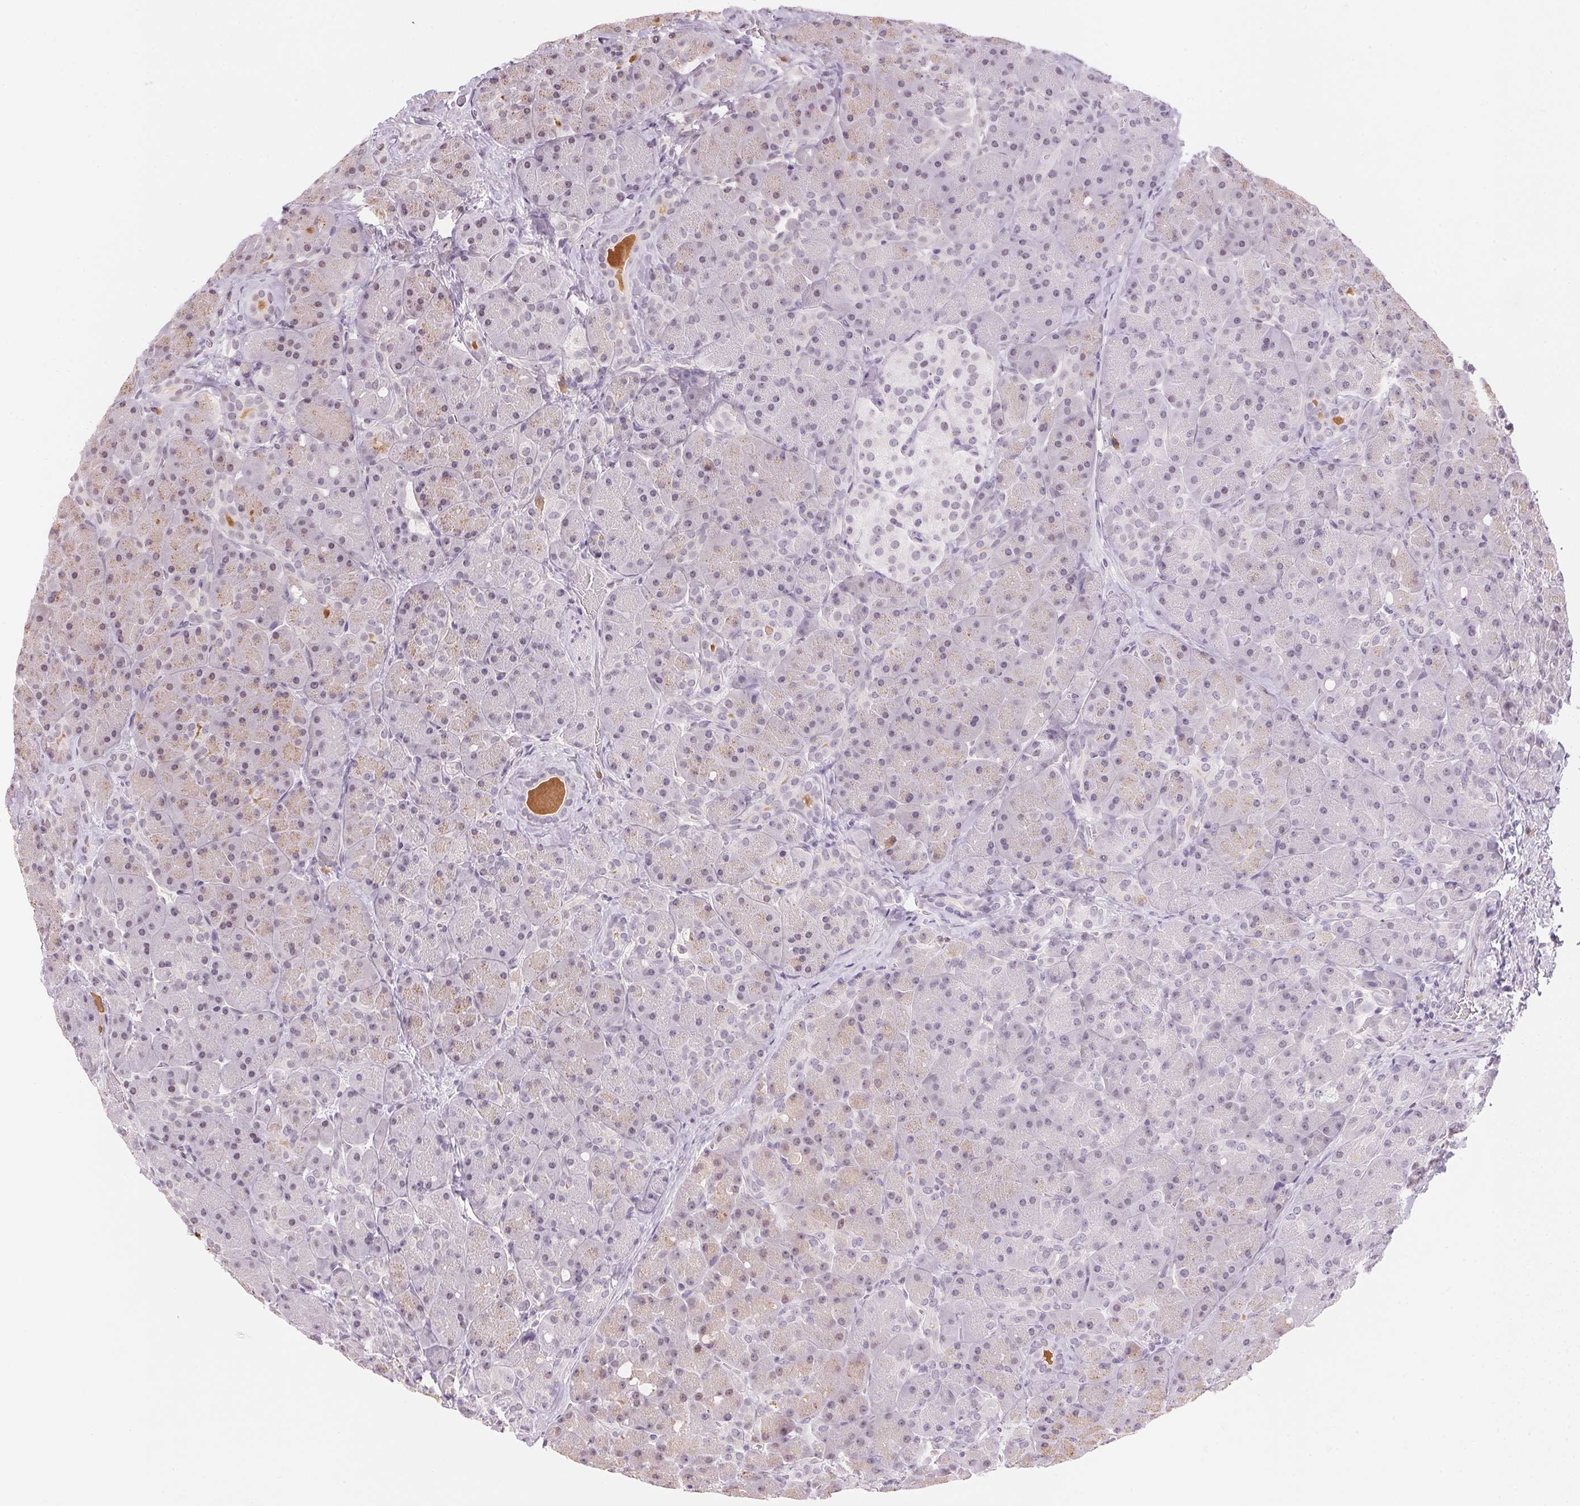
{"staining": {"intensity": "weak", "quantity": "<25%", "location": "cytoplasmic/membranous"}, "tissue": "pancreas", "cell_type": "Exocrine glandular cells", "image_type": "normal", "snomed": [{"axis": "morphology", "description": "Normal tissue, NOS"}, {"axis": "topography", "description": "Pancreas"}], "caption": "Immunohistochemistry photomicrograph of benign pancreas stained for a protein (brown), which exhibits no positivity in exocrine glandular cells.", "gene": "FNDC4", "patient": {"sex": "male", "age": 55}}